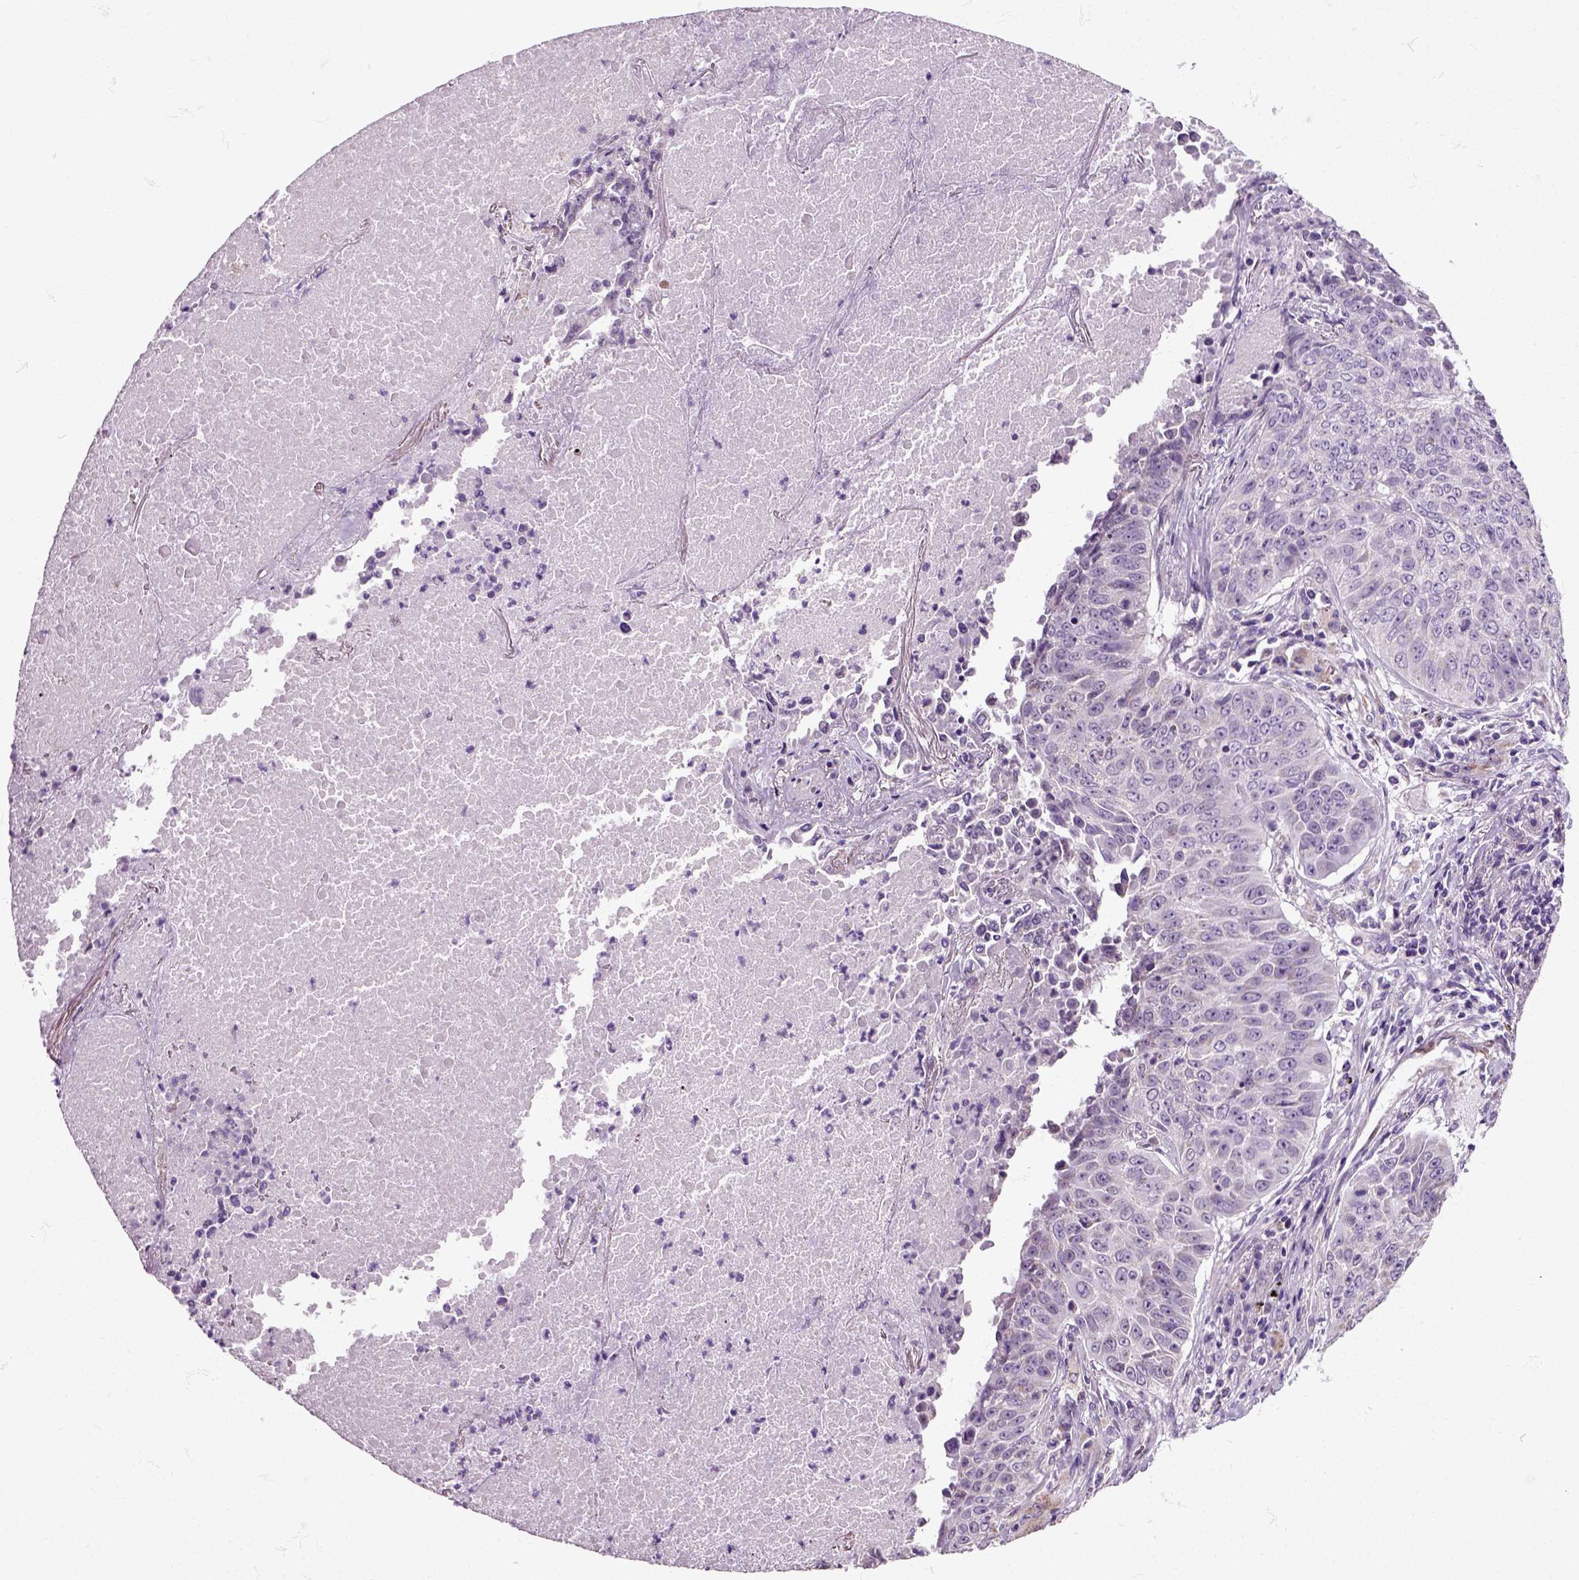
{"staining": {"intensity": "negative", "quantity": "none", "location": "none"}, "tissue": "lung cancer", "cell_type": "Tumor cells", "image_type": "cancer", "snomed": [{"axis": "morphology", "description": "Normal tissue, NOS"}, {"axis": "morphology", "description": "Squamous cell carcinoma, NOS"}, {"axis": "topography", "description": "Bronchus"}, {"axis": "topography", "description": "Lung"}], "caption": "The immunohistochemistry (IHC) photomicrograph has no significant expression in tumor cells of lung cancer tissue.", "gene": "HSPA2", "patient": {"sex": "male", "age": 64}}